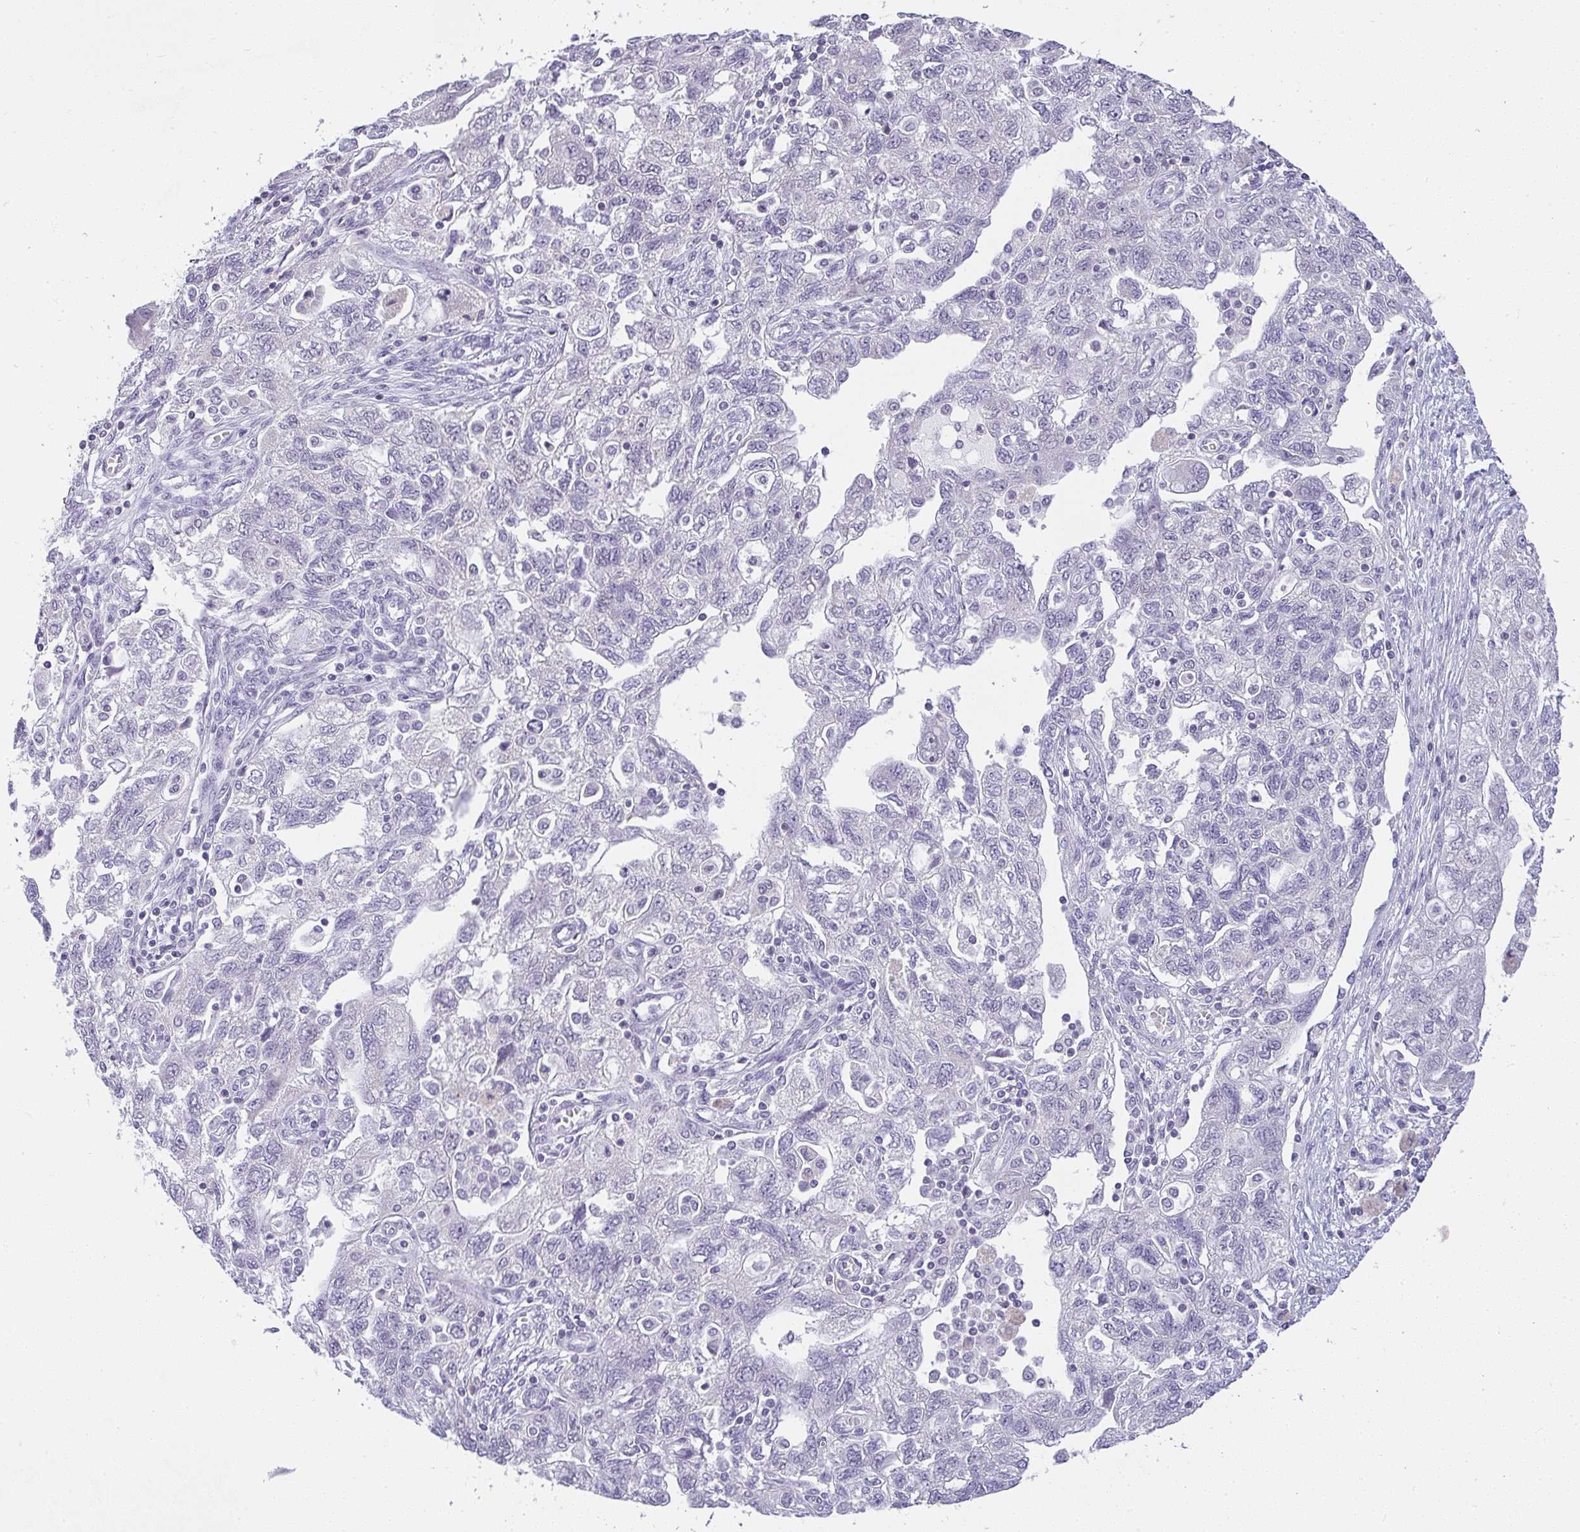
{"staining": {"intensity": "negative", "quantity": "none", "location": "none"}, "tissue": "ovarian cancer", "cell_type": "Tumor cells", "image_type": "cancer", "snomed": [{"axis": "morphology", "description": "Carcinoma, NOS"}, {"axis": "morphology", "description": "Cystadenocarcinoma, serous, NOS"}, {"axis": "topography", "description": "Ovary"}], "caption": "An immunohistochemistry (IHC) histopathology image of ovarian cancer is shown. There is no staining in tumor cells of ovarian cancer.", "gene": "CACNA1S", "patient": {"sex": "female", "age": 69}}